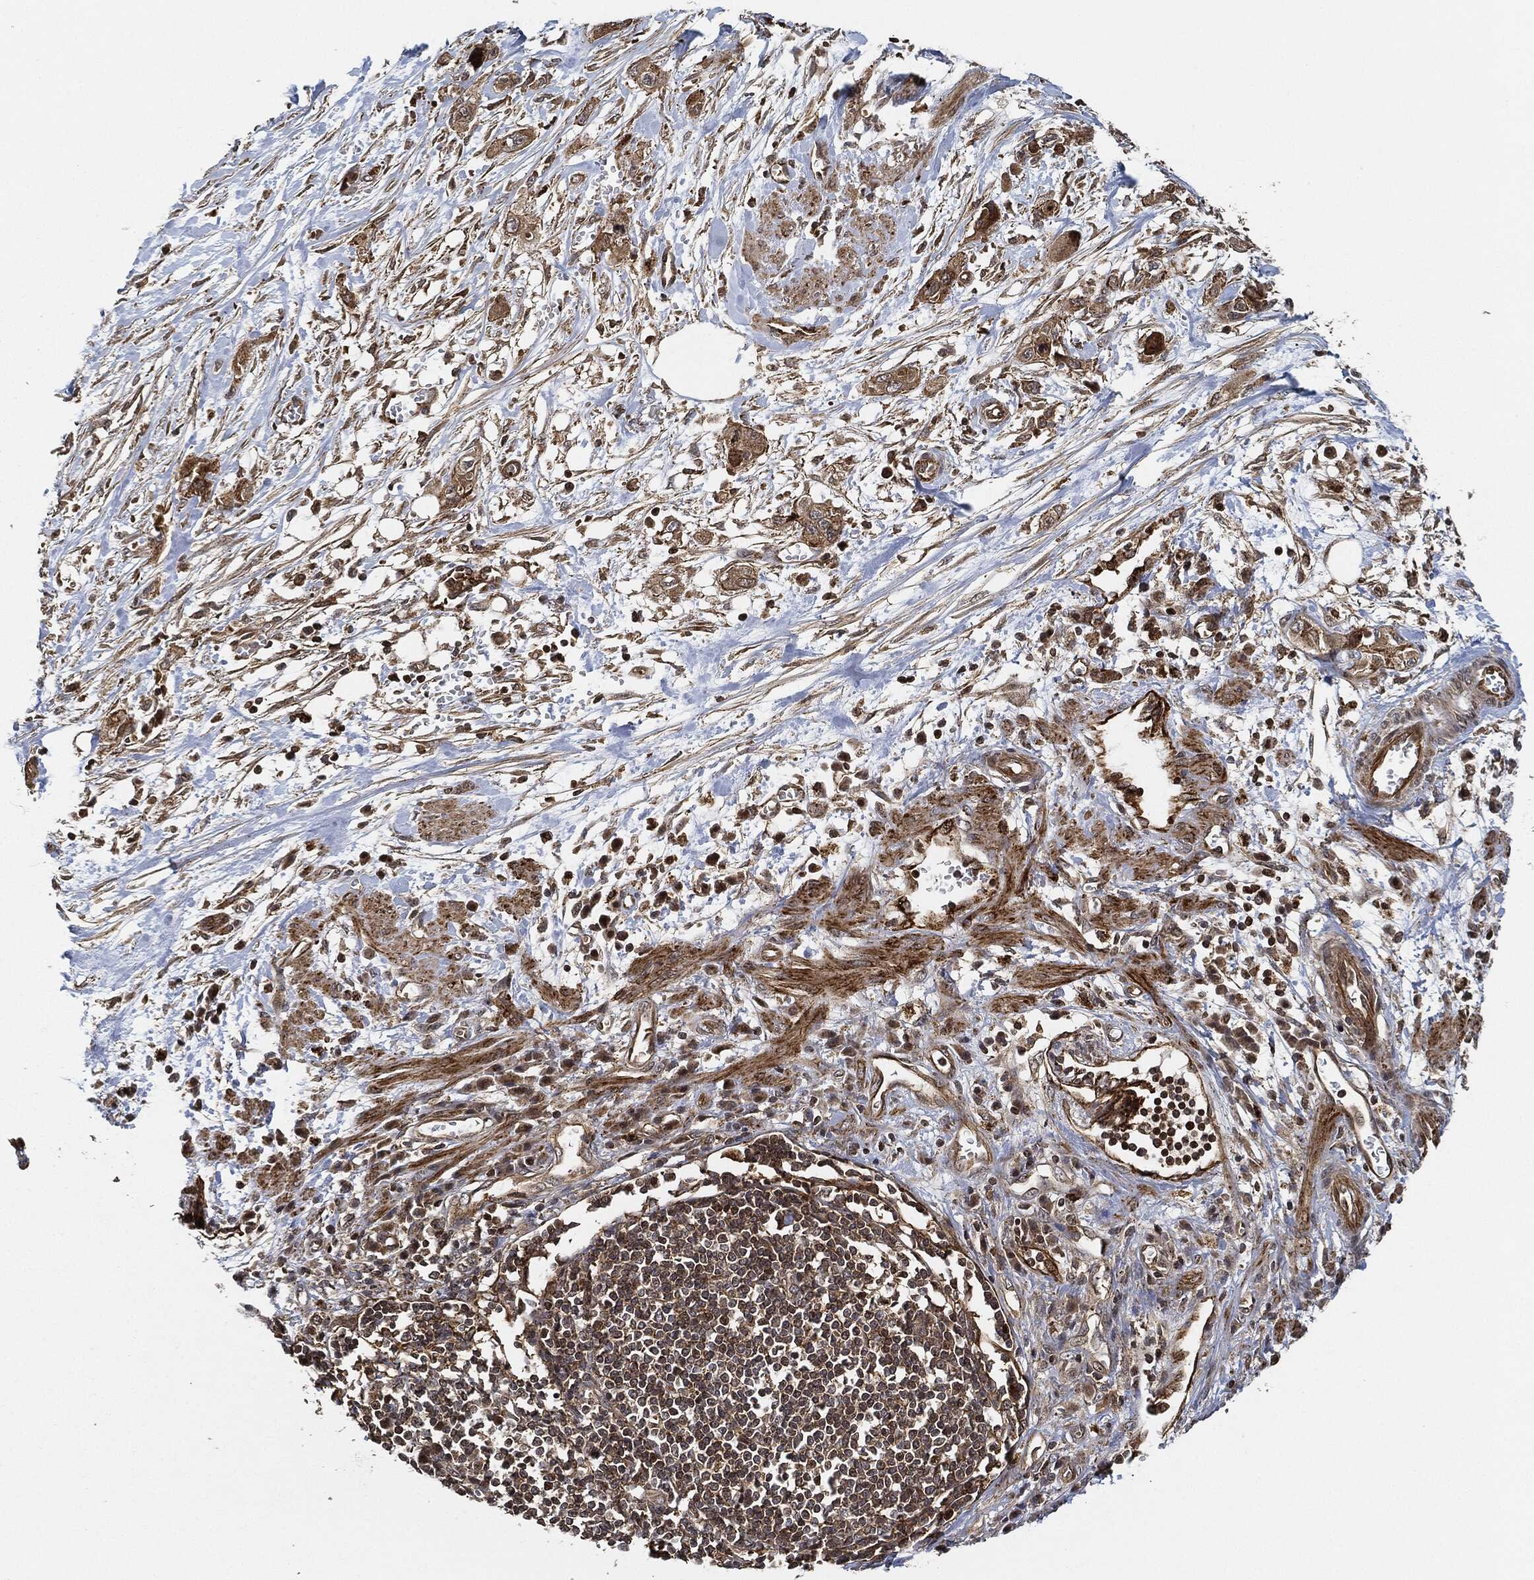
{"staining": {"intensity": "strong", "quantity": "25%-75%", "location": "cytoplasmic/membranous"}, "tissue": "pancreatic cancer", "cell_type": "Tumor cells", "image_type": "cancer", "snomed": [{"axis": "morphology", "description": "Adenocarcinoma, NOS"}, {"axis": "topography", "description": "Pancreas"}], "caption": "A high-resolution histopathology image shows immunohistochemistry (IHC) staining of pancreatic adenocarcinoma, which demonstrates strong cytoplasmic/membranous staining in about 25%-75% of tumor cells. (IHC, brightfield microscopy, high magnification).", "gene": "MAP3K3", "patient": {"sex": "male", "age": 72}}